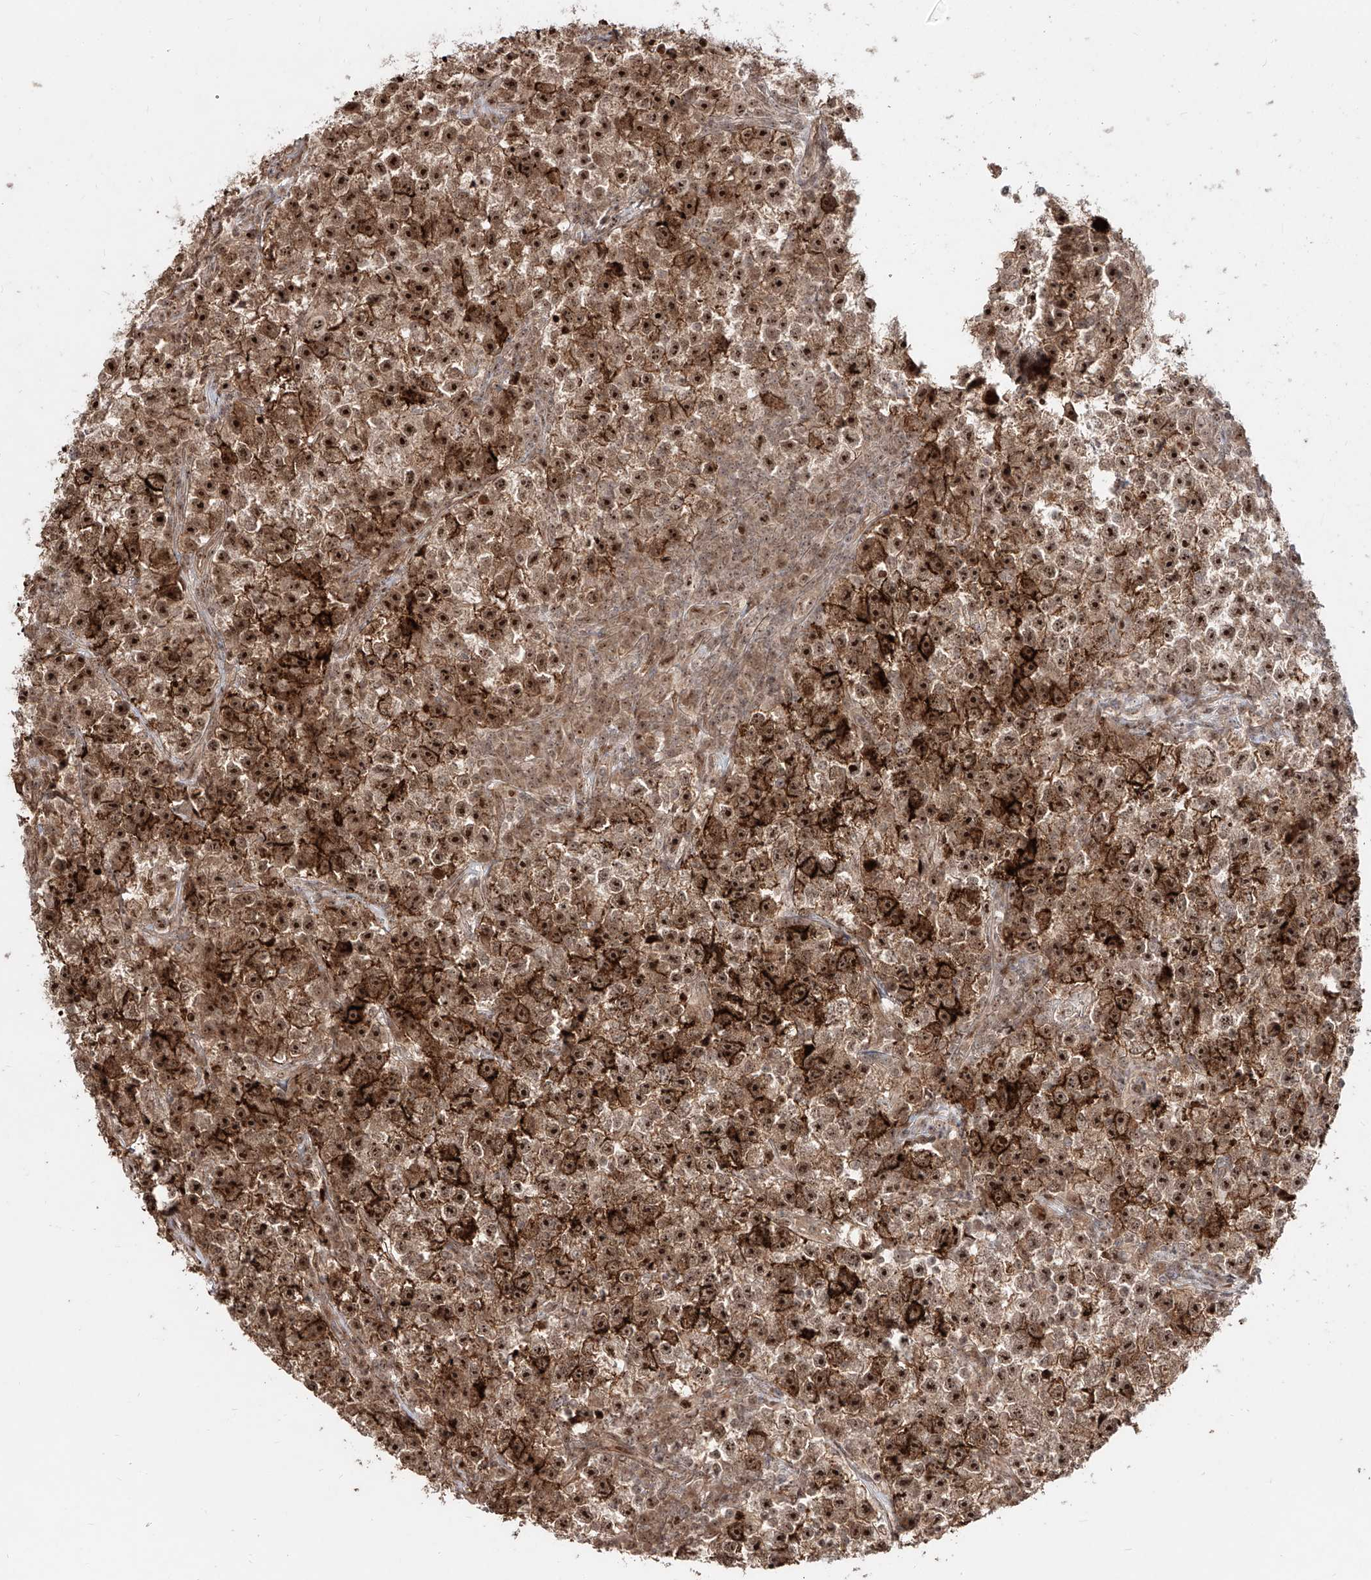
{"staining": {"intensity": "strong", "quantity": ">75%", "location": "cytoplasmic/membranous,nuclear"}, "tissue": "testis cancer", "cell_type": "Tumor cells", "image_type": "cancer", "snomed": [{"axis": "morphology", "description": "Seminoma, NOS"}, {"axis": "topography", "description": "Testis"}], "caption": "Immunohistochemical staining of testis cancer demonstrates high levels of strong cytoplasmic/membranous and nuclear expression in about >75% of tumor cells. The staining was performed using DAB (3,3'-diaminobenzidine), with brown indicating positive protein expression. Nuclei are stained blue with hematoxylin.", "gene": "ZNF710", "patient": {"sex": "male", "age": 22}}